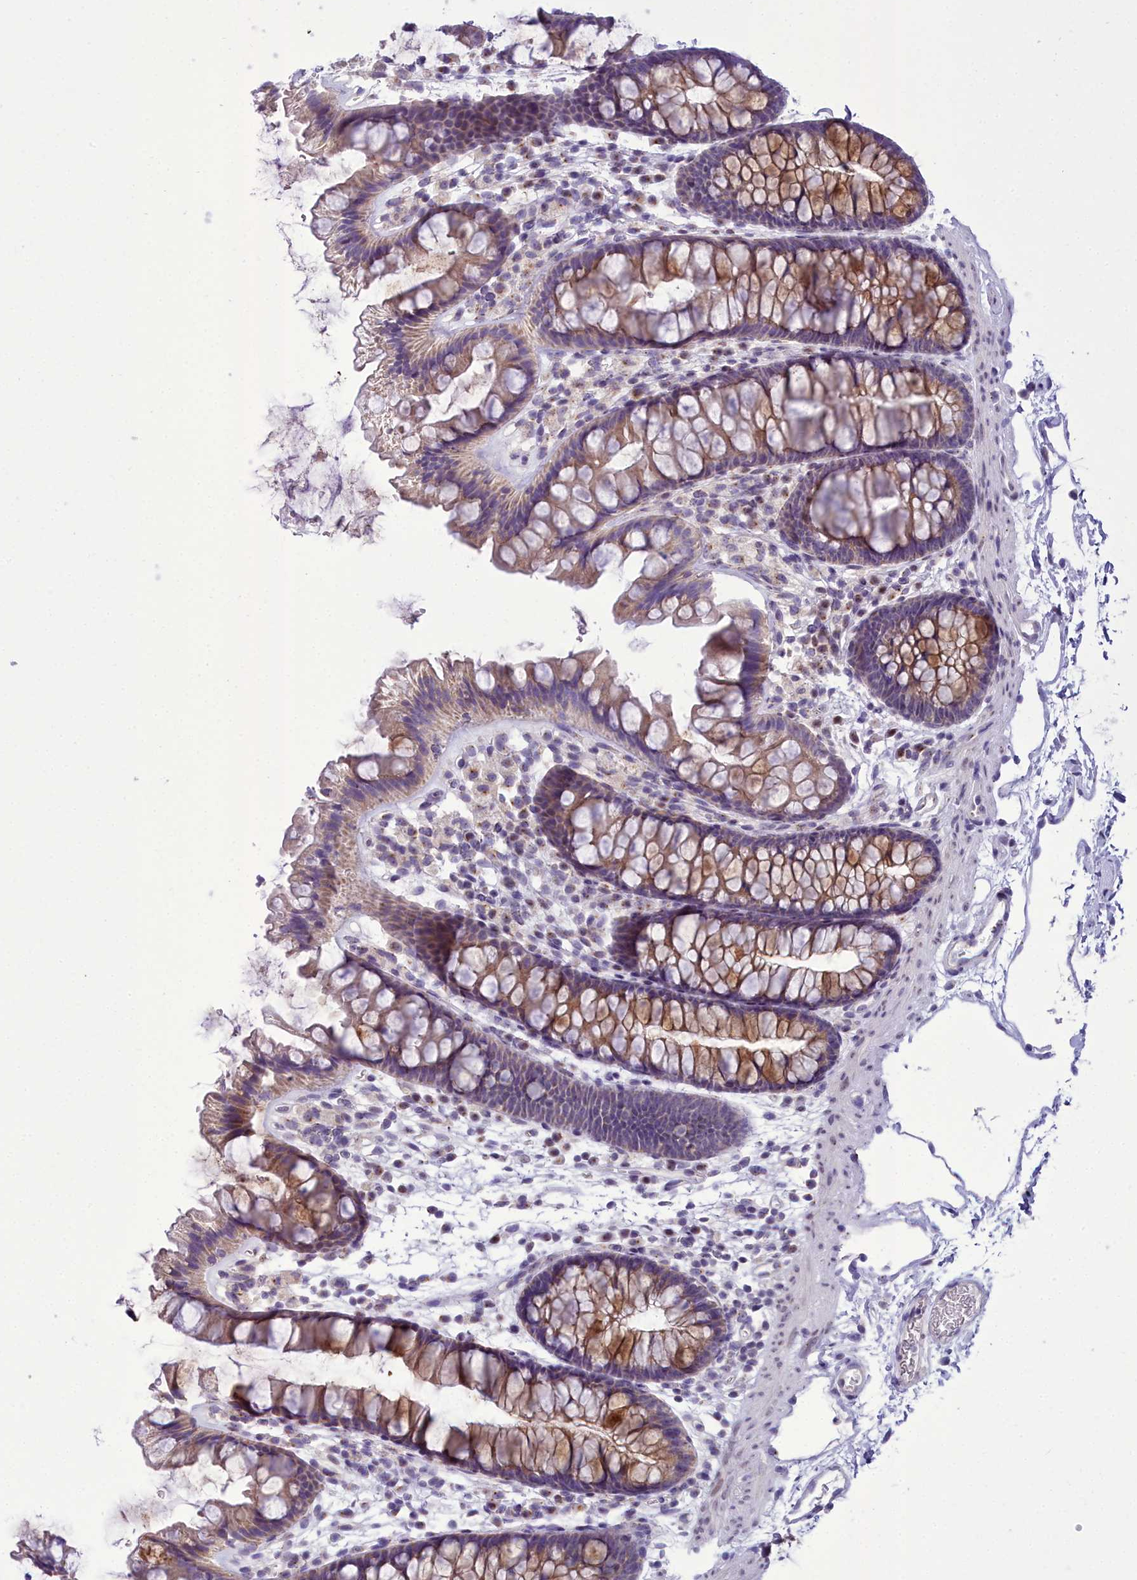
{"staining": {"intensity": "negative", "quantity": "none", "location": "none"}, "tissue": "colon", "cell_type": "Endothelial cells", "image_type": "normal", "snomed": [{"axis": "morphology", "description": "Normal tissue, NOS"}, {"axis": "topography", "description": "Colon"}], "caption": "Immunohistochemistry (IHC) image of normal colon stained for a protein (brown), which exhibits no positivity in endothelial cells. (Stains: DAB immunohistochemistry (IHC) with hematoxylin counter stain, Microscopy: brightfield microscopy at high magnification).", "gene": "B9D2", "patient": {"sex": "female", "age": 62}}